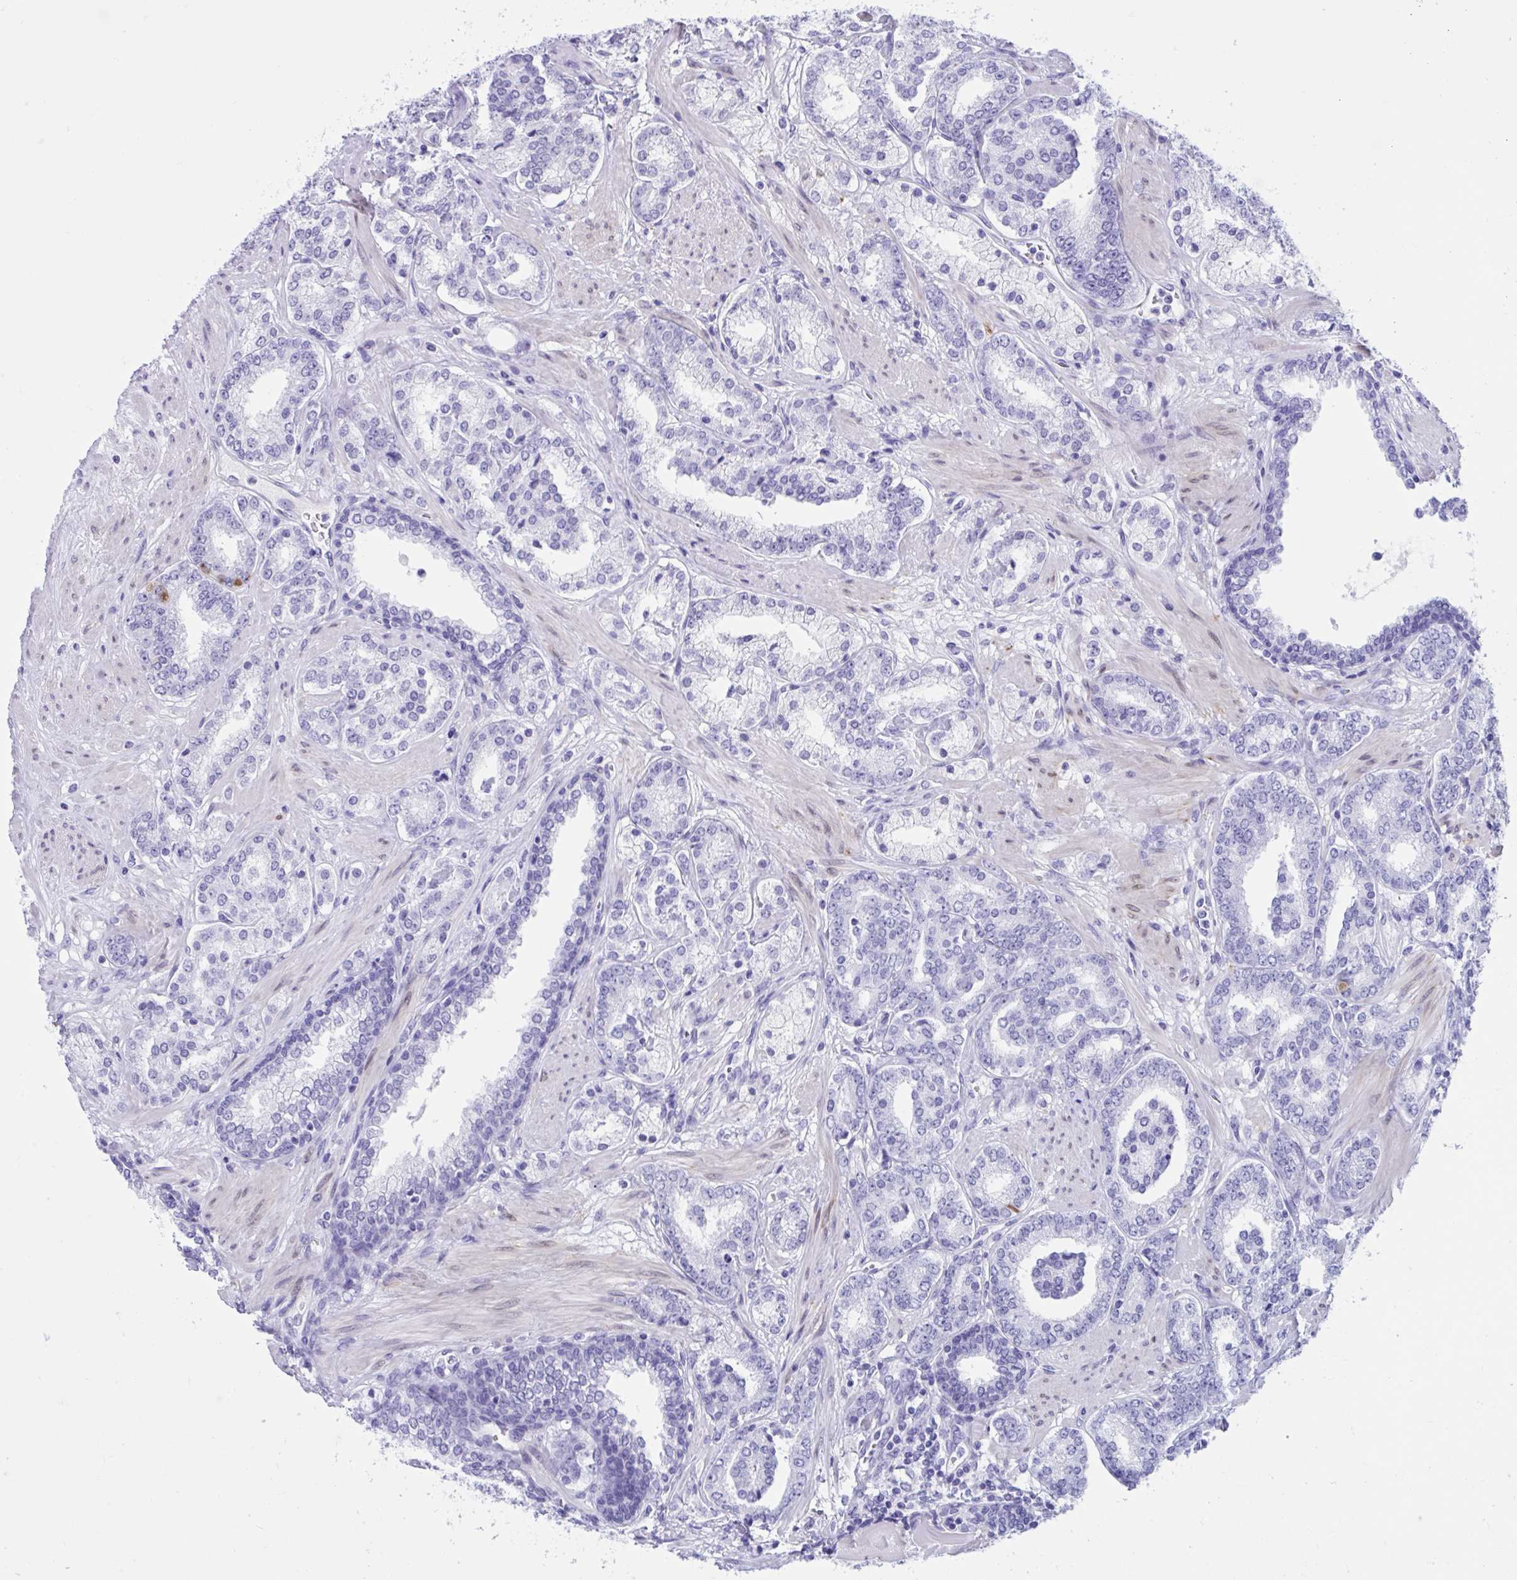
{"staining": {"intensity": "negative", "quantity": "none", "location": "none"}, "tissue": "prostate cancer", "cell_type": "Tumor cells", "image_type": "cancer", "snomed": [{"axis": "morphology", "description": "Adenocarcinoma, High grade"}, {"axis": "topography", "description": "Prostate"}], "caption": "Immunohistochemistry of adenocarcinoma (high-grade) (prostate) exhibits no staining in tumor cells.", "gene": "TMEM35A", "patient": {"sex": "male", "age": 62}}